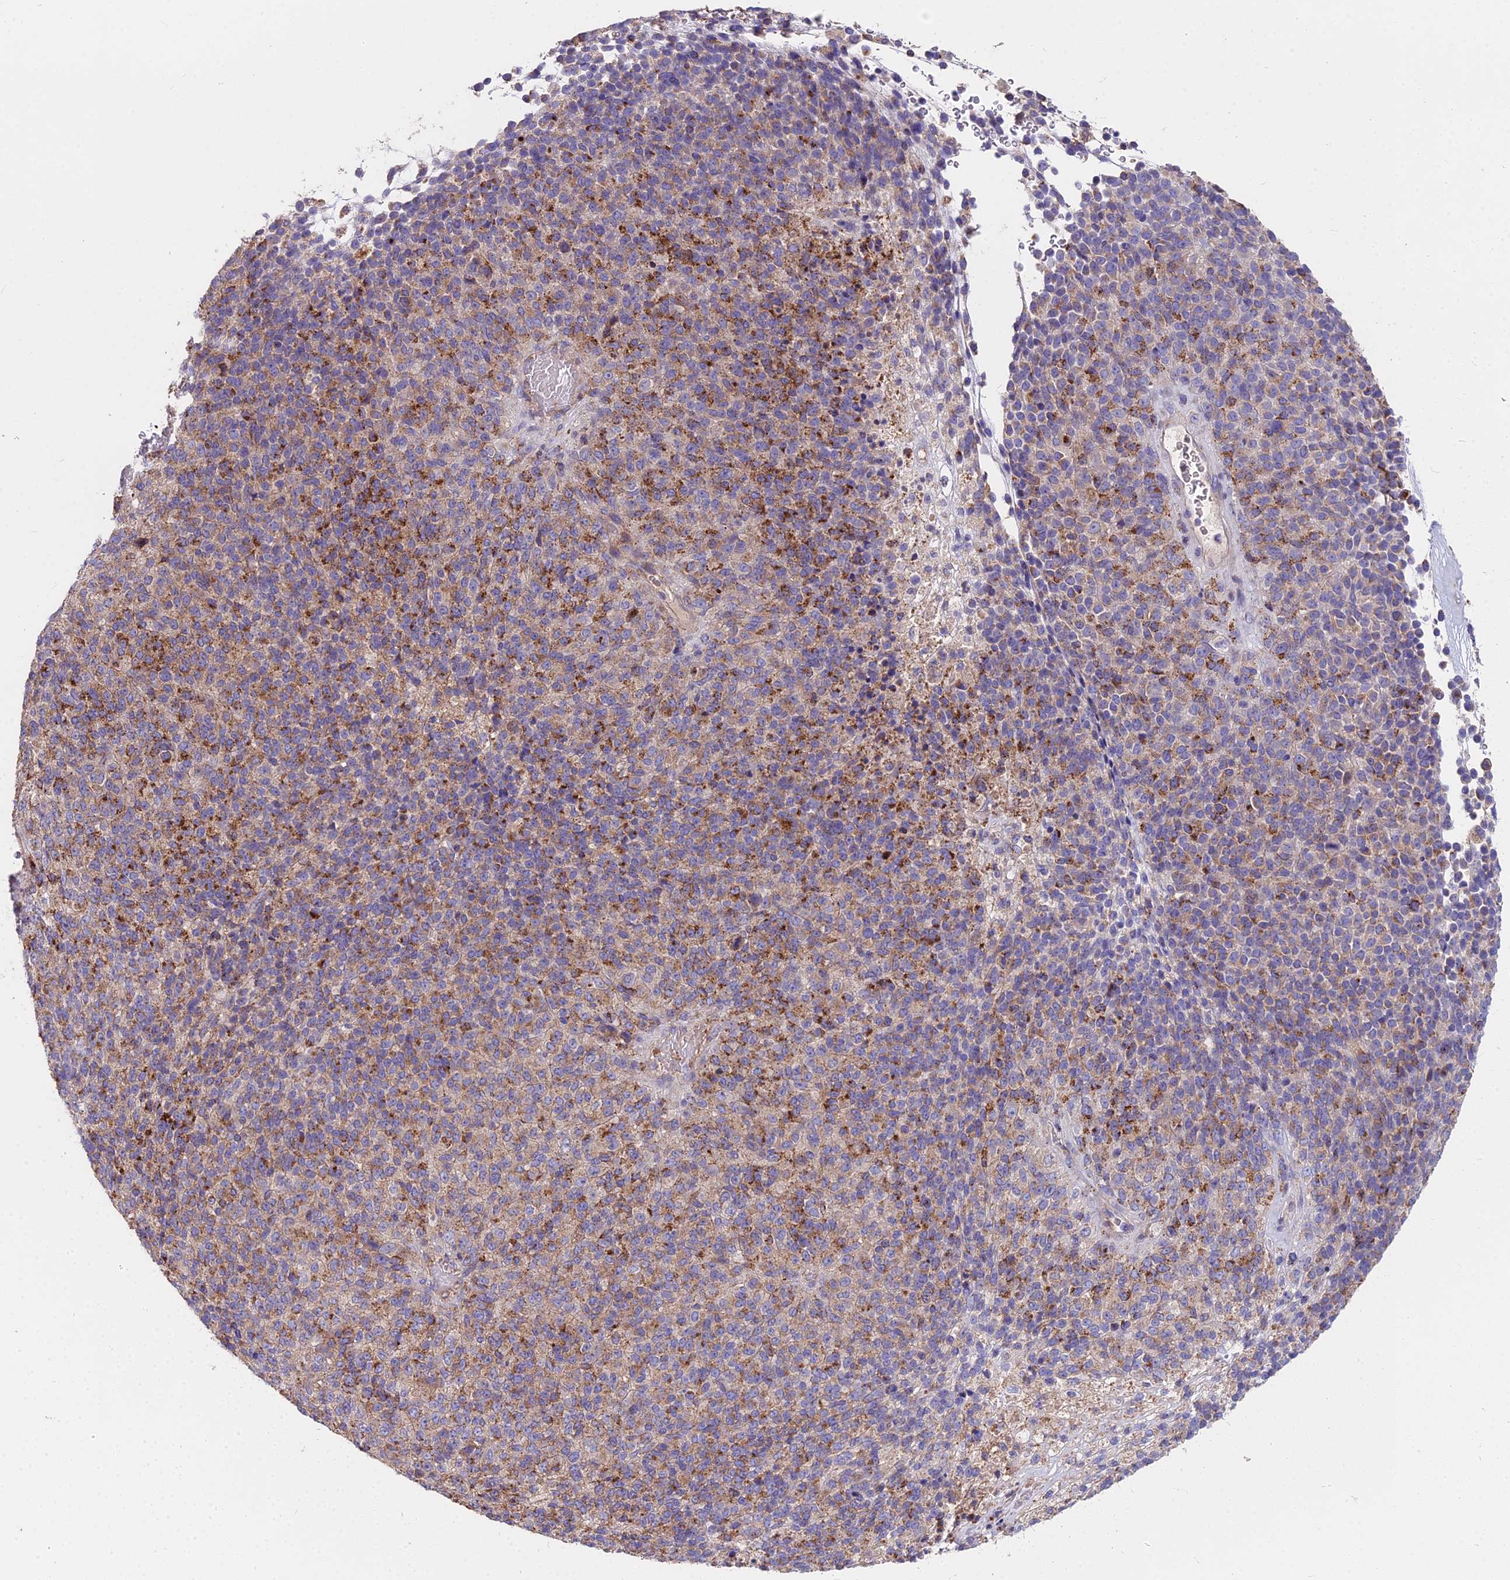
{"staining": {"intensity": "moderate", "quantity": ">75%", "location": "cytoplasmic/membranous"}, "tissue": "melanoma", "cell_type": "Tumor cells", "image_type": "cancer", "snomed": [{"axis": "morphology", "description": "Malignant melanoma, Metastatic site"}, {"axis": "topography", "description": "Brain"}], "caption": "A photomicrograph of human malignant melanoma (metastatic site) stained for a protein reveals moderate cytoplasmic/membranous brown staining in tumor cells. (Brightfield microscopy of DAB IHC at high magnification).", "gene": "FRMPD1", "patient": {"sex": "female", "age": 56}}